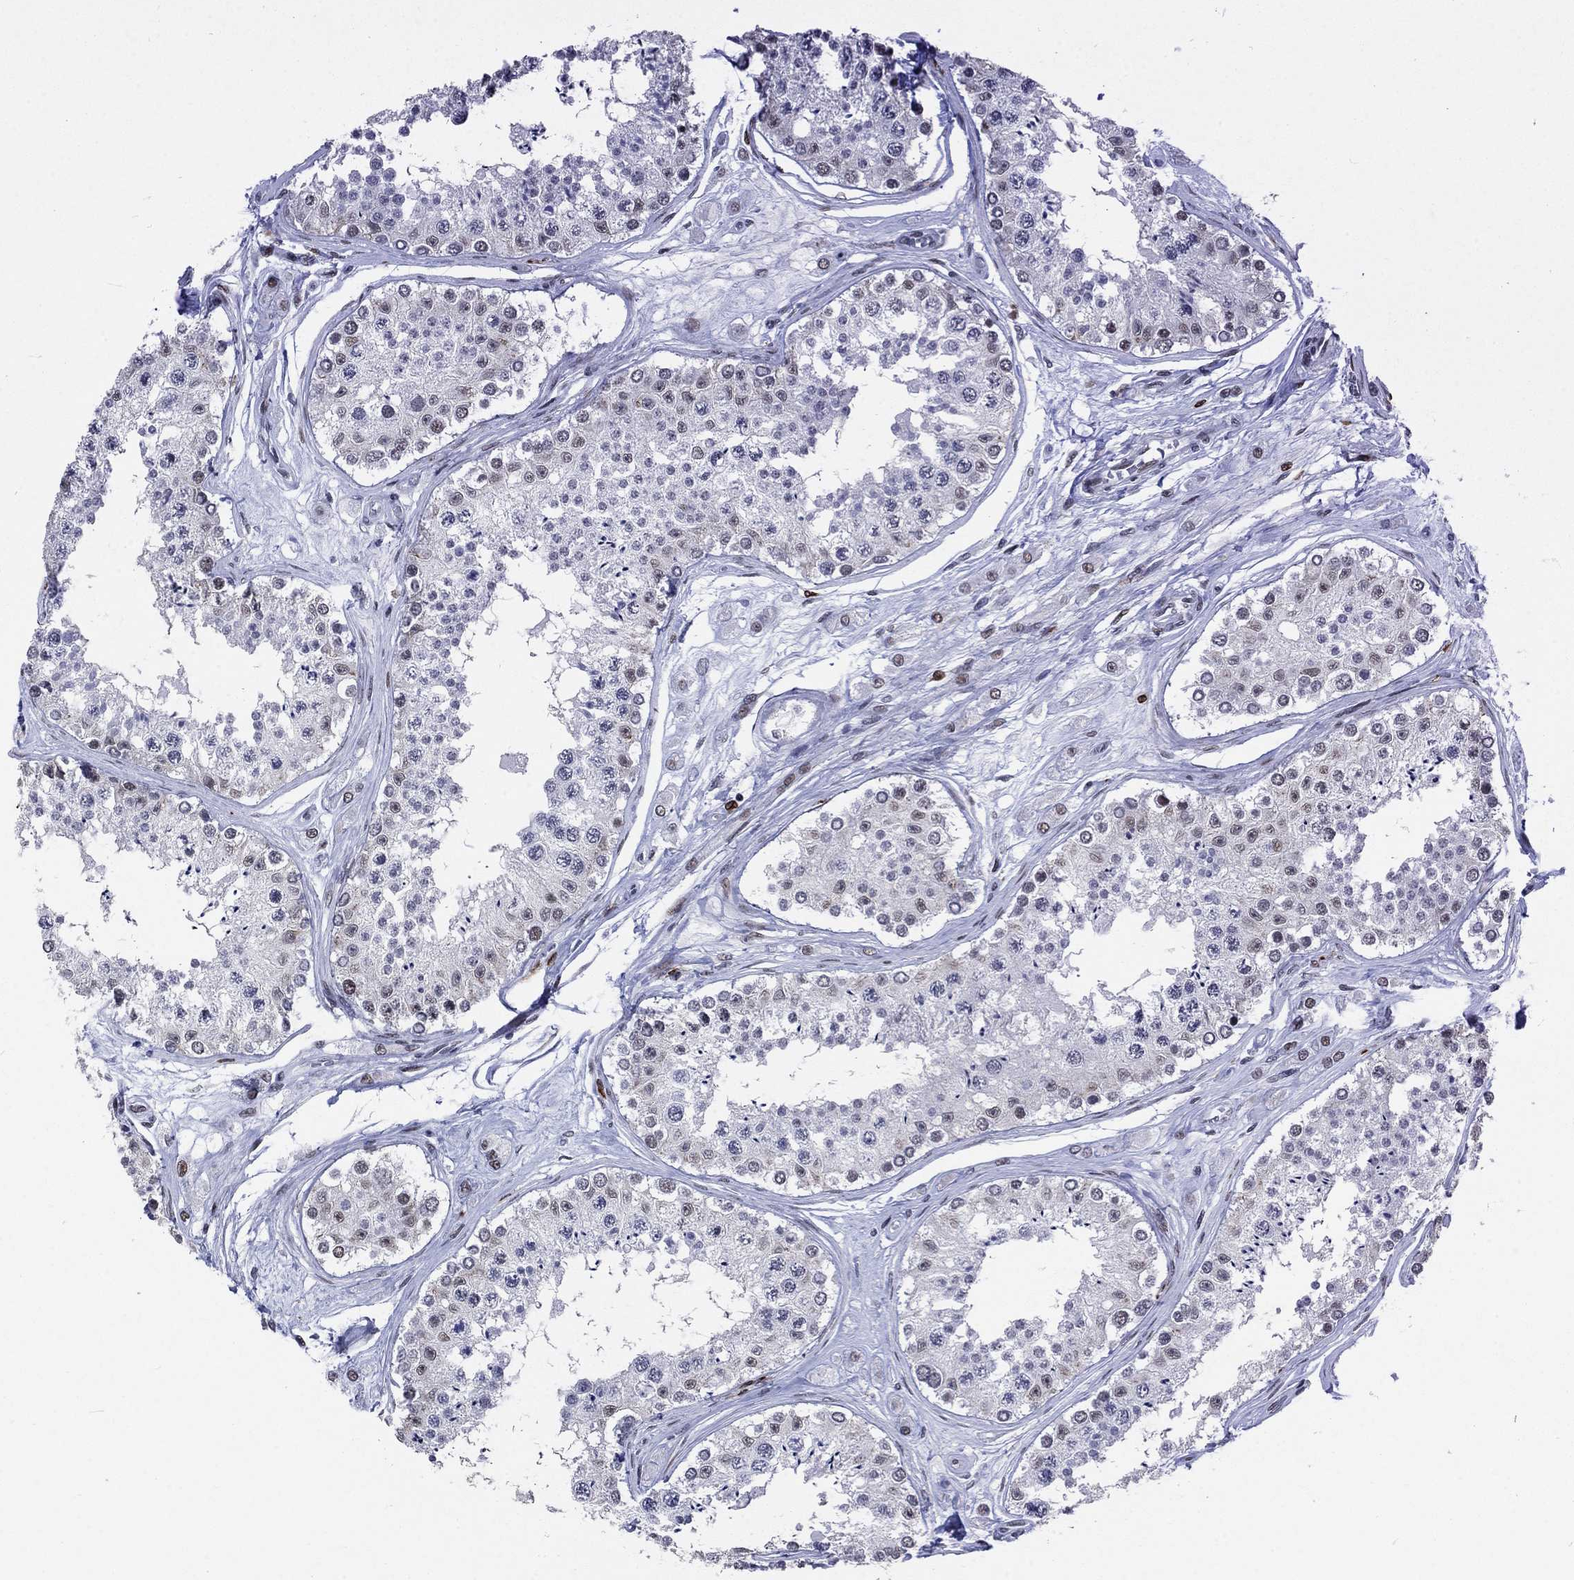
{"staining": {"intensity": "moderate", "quantity": "<25%", "location": "nuclear"}, "tissue": "testis", "cell_type": "Cells in seminiferous ducts", "image_type": "normal", "snomed": [{"axis": "morphology", "description": "Normal tissue, NOS"}, {"axis": "topography", "description": "Testis"}], "caption": "Brown immunohistochemical staining in normal human testis displays moderate nuclear expression in about <25% of cells in seminiferous ducts. (brown staining indicates protein expression, while blue staining denotes nuclei).", "gene": "HCFC1", "patient": {"sex": "male", "age": 25}}